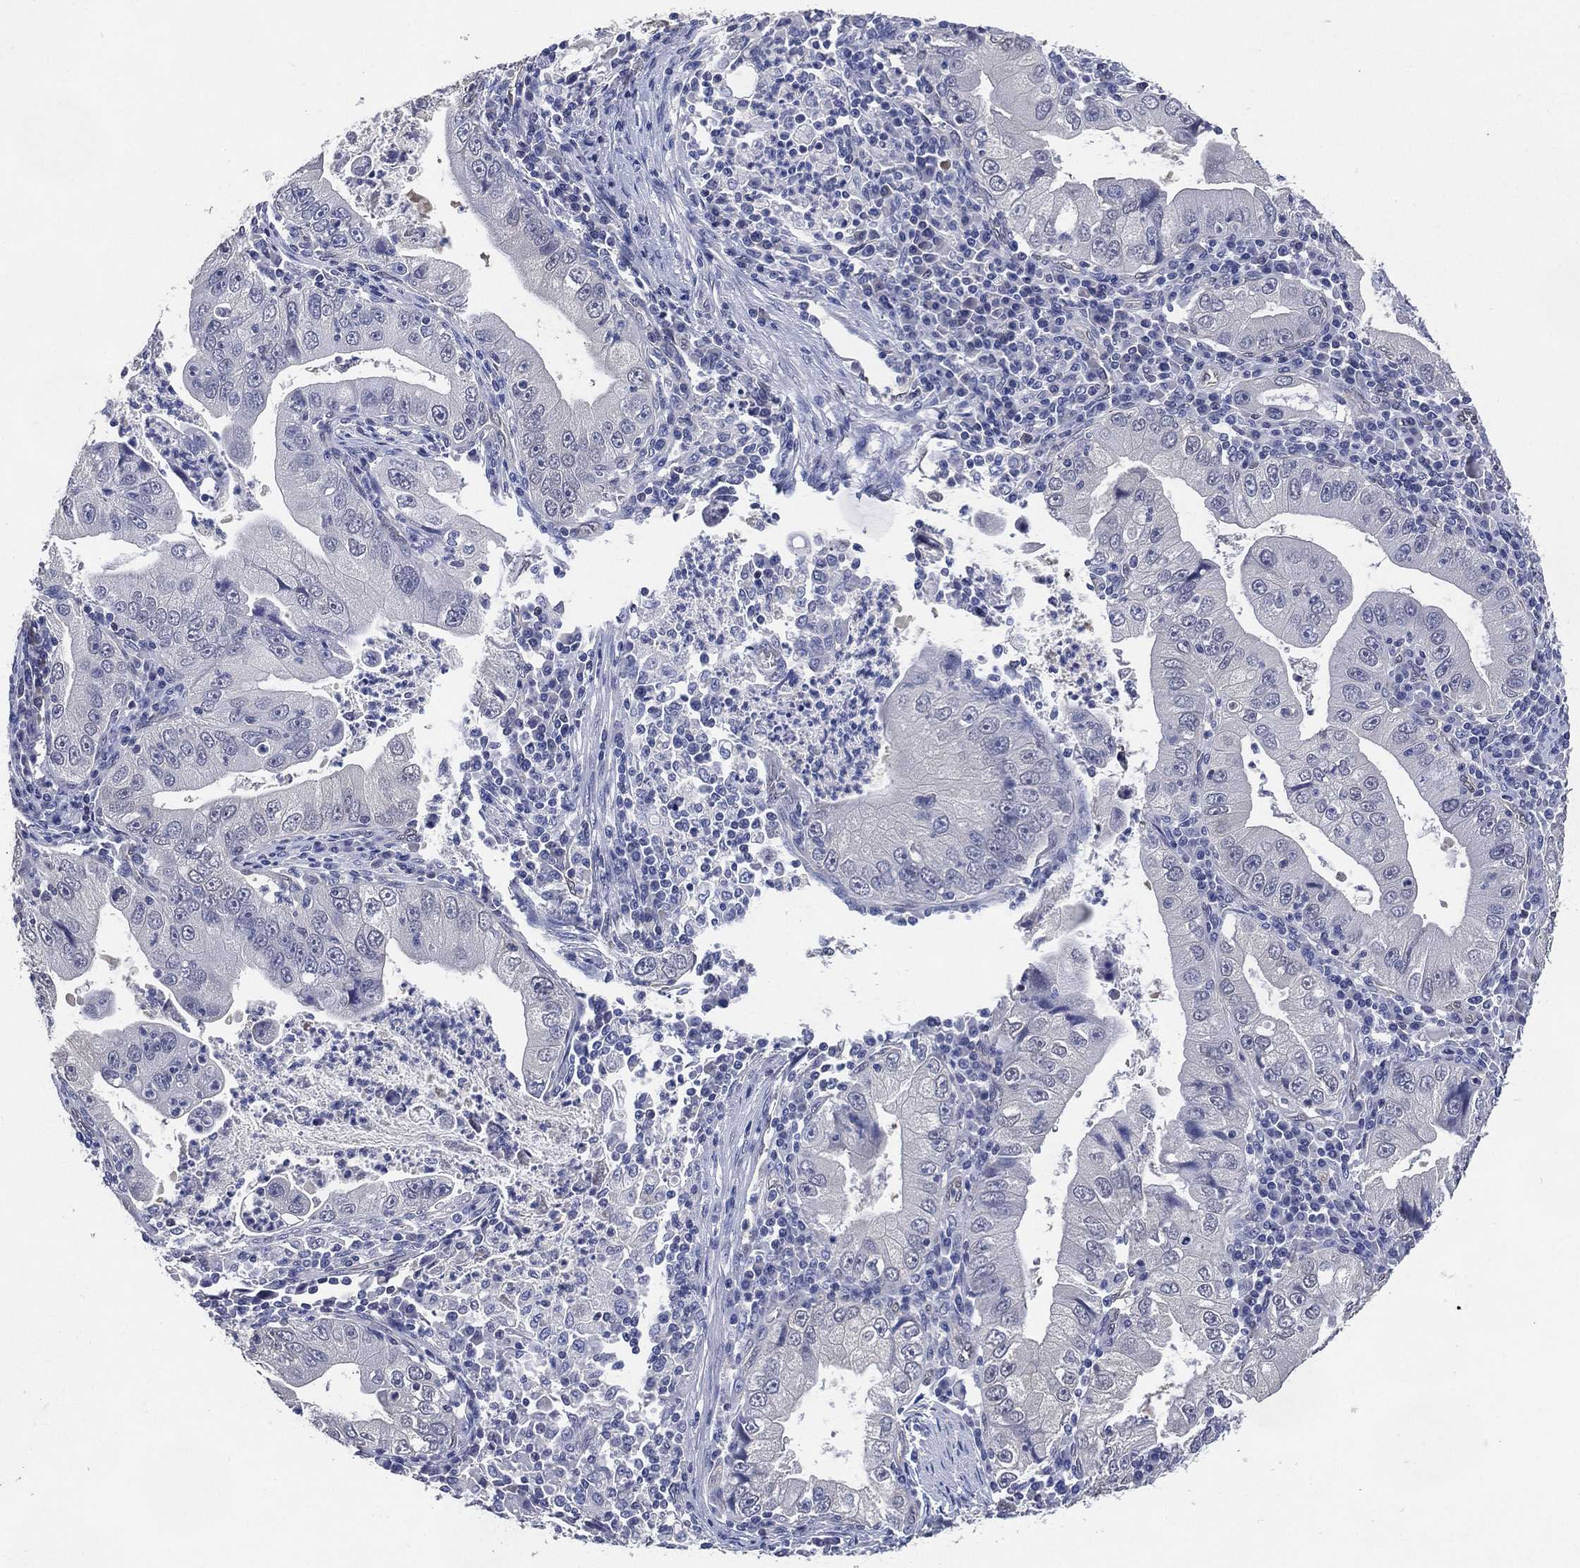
{"staining": {"intensity": "negative", "quantity": "none", "location": "none"}, "tissue": "stomach cancer", "cell_type": "Tumor cells", "image_type": "cancer", "snomed": [{"axis": "morphology", "description": "Adenocarcinoma, NOS"}, {"axis": "topography", "description": "Stomach"}], "caption": "Human stomach cancer (adenocarcinoma) stained for a protein using immunohistochemistry exhibits no positivity in tumor cells.", "gene": "AK1", "patient": {"sex": "male", "age": 76}}